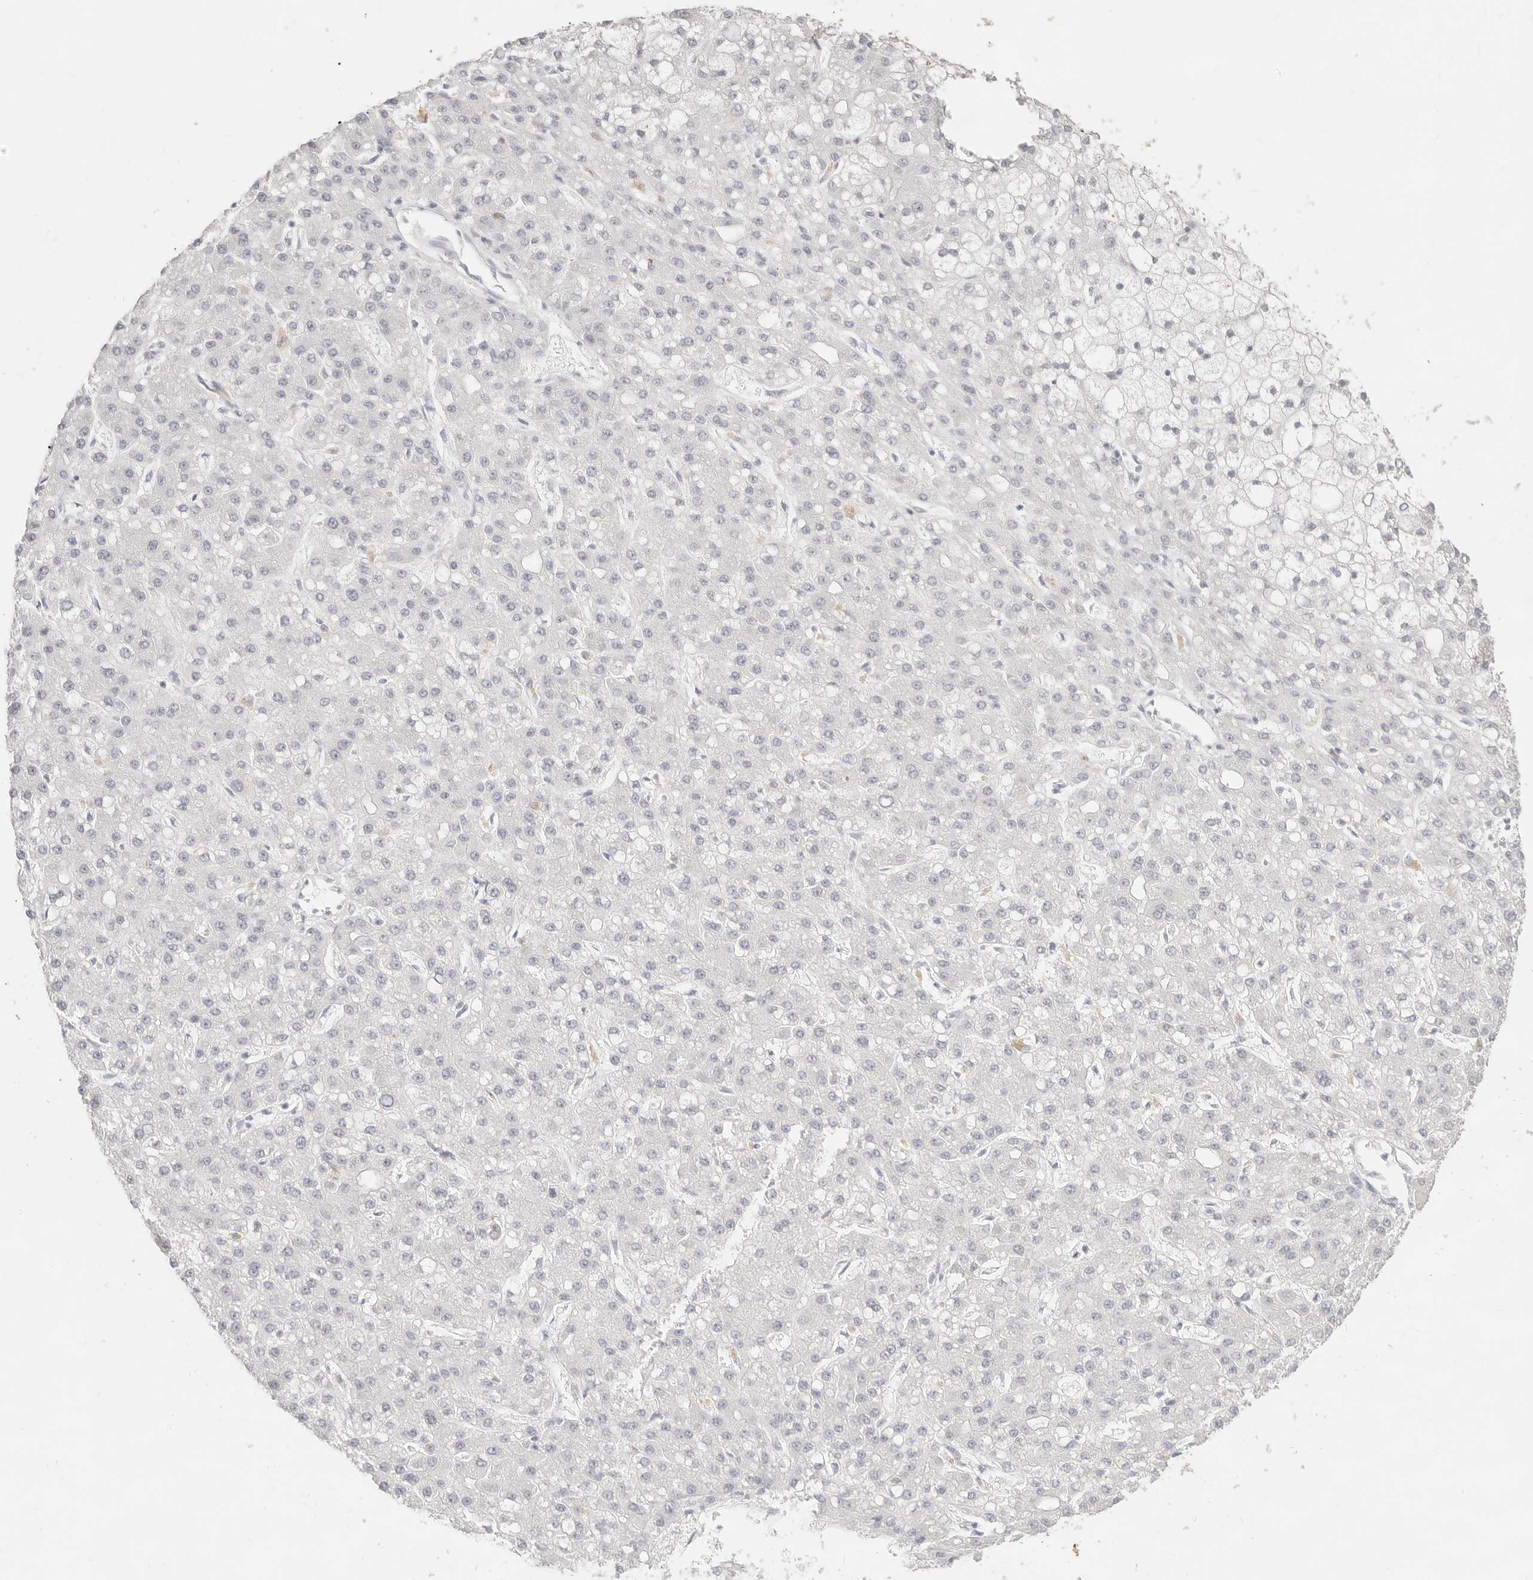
{"staining": {"intensity": "negative", "quantity": "none", "location": "none"}, "tissue": "liver cancer", "cell_type": "Tumor cells", "image_type": "cancer", "snomed": [{"axis": "morphology", "description": "Carcinoma, Hepatocellular, NOS"}, {"axis": "topography", "description": "Liver"}], "caption": "This image is of liver hepatocellular carcinoma stained with immunohistochemistry (IHC) to label a protein in brown with the nuclei are counter-stained blue. There is no staining in tumor cells.", "gene": "EPCAM", "patient": {"sex": "male", "age": 67}}